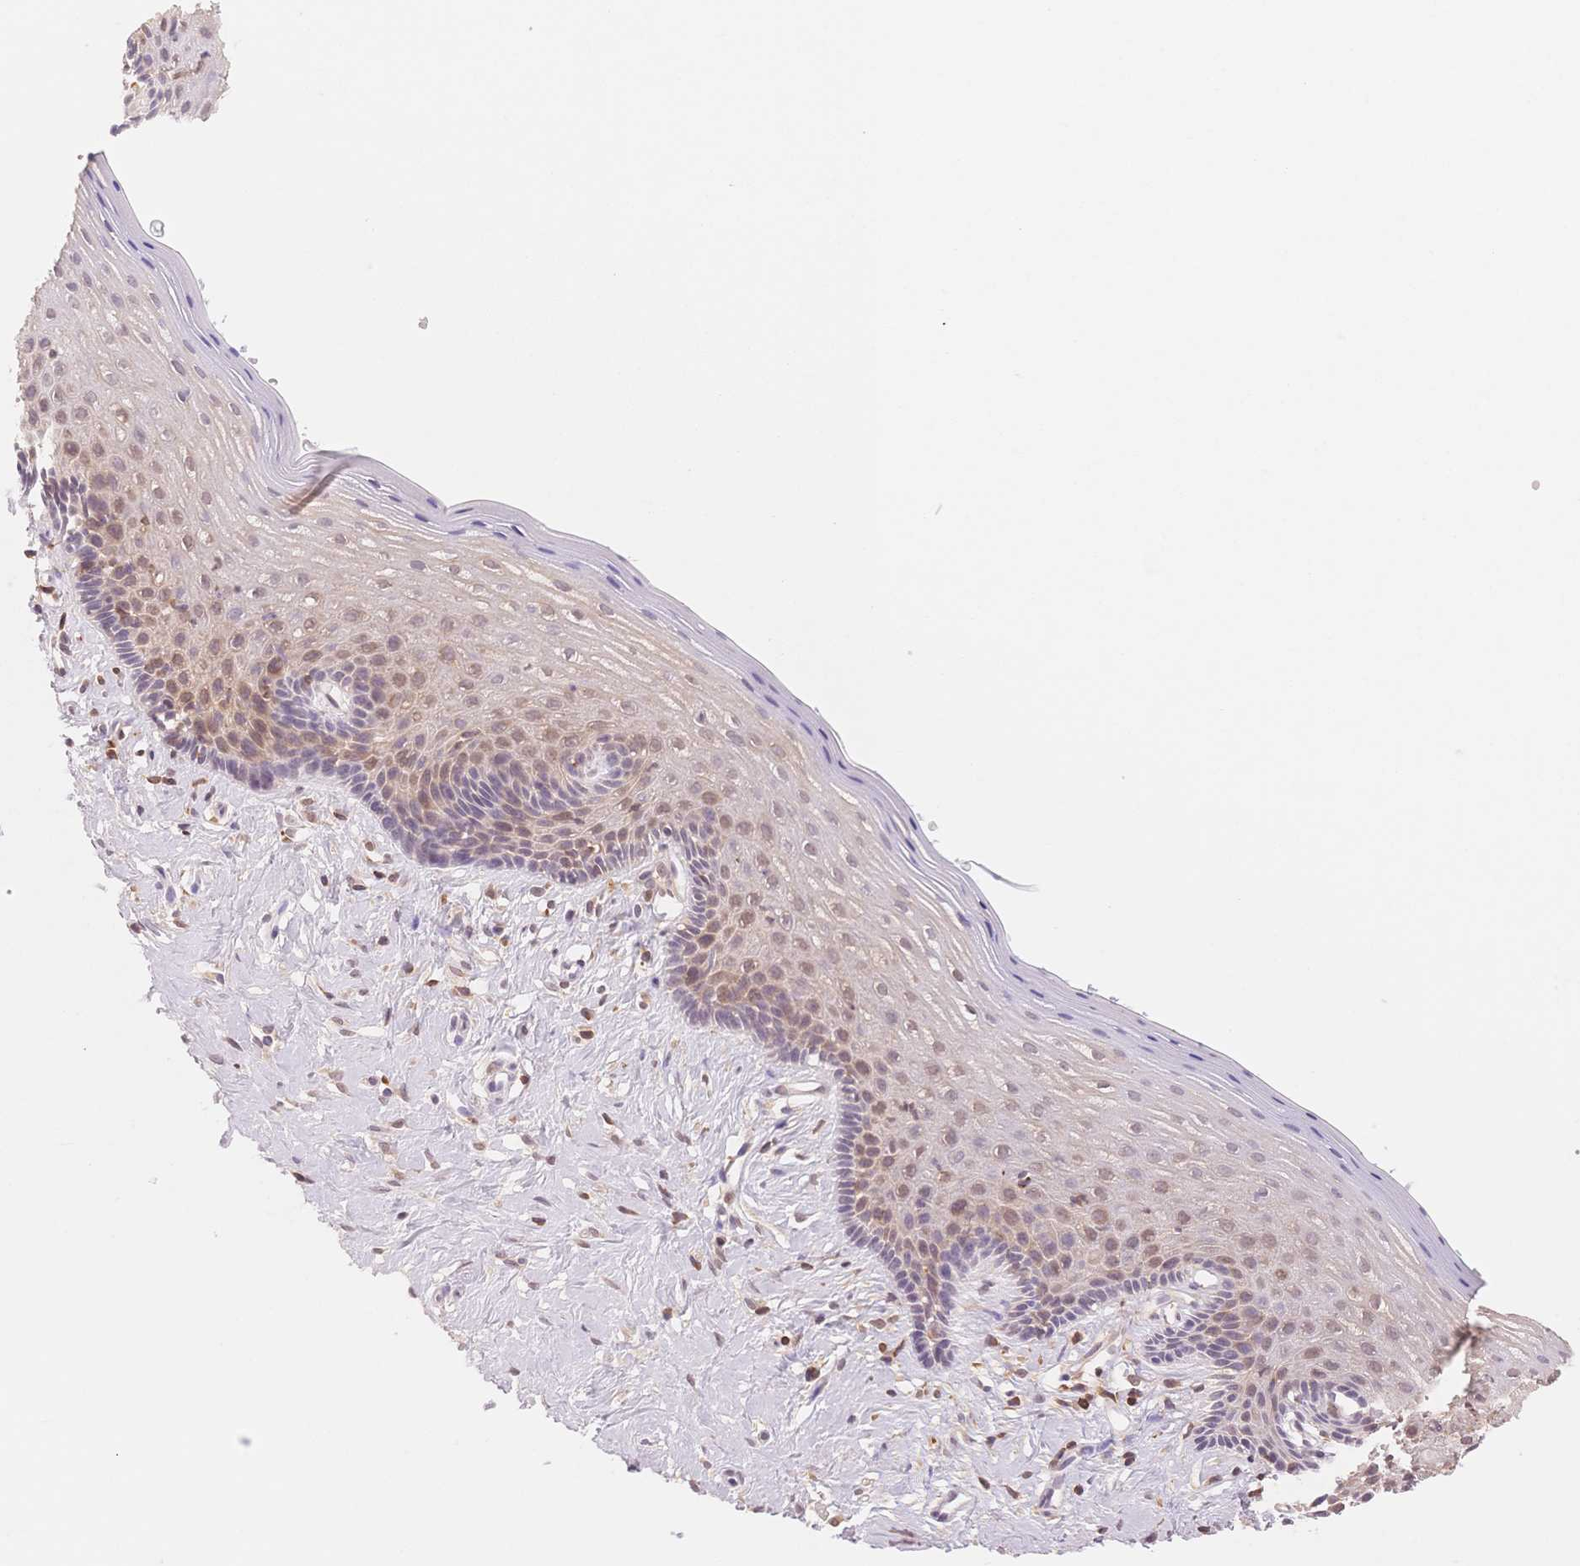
{"staining": {"intensity": "weak", "quantity": "25%-75%", "location": "cytoplasmic/membranous"}, "tissue": "vagina", "cell_type": "Squamous epithelial cells", "image_type": "normal", "snomed": [{"axis": "morphology", "description": "Normal tissue, NOS"}, {"axis": "topography", "description": "Vagina"}], "caption": "Protein expression analysis of unremarkable vagina shows weak cytoplasmic/membranous positivity in about 25%-75% of squamous epithelial cells.", "gene": "STK39", "patient": {"sex": "female", "age": 42}}